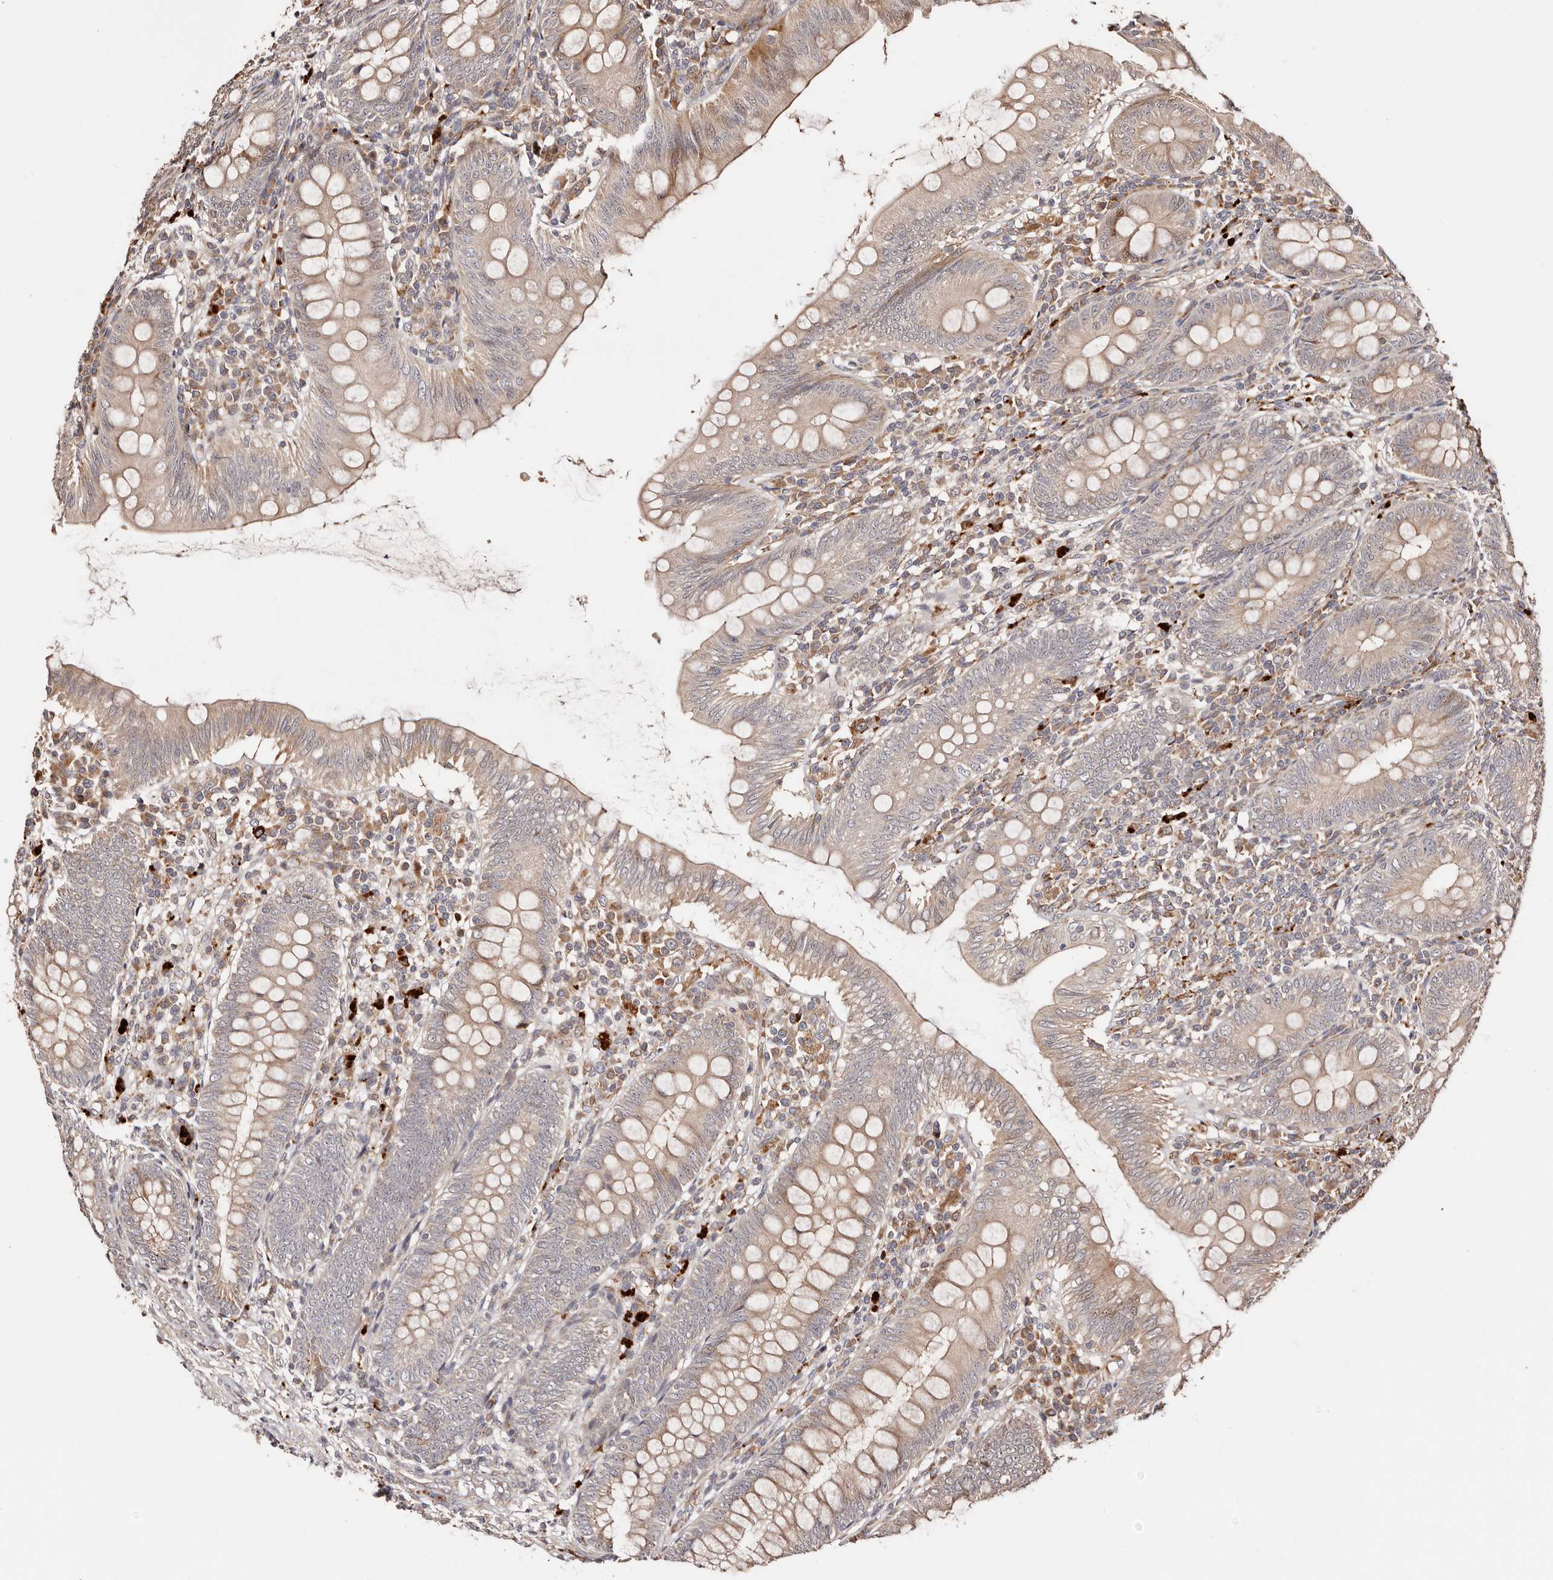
{"staining": {"intensity": "moderate", "quantity": "25%-75%", "location": "cytoplasmic/membranous"}, "tissue": "appendix", "cell_type": "Glandular cells", "image_type": "normal", "snomed": [{"axis": "morphology", "description": "Normal tissue, NOS"}, {"axis": "topography", "description": "Appendix"}], "caption": "A medium amount of moderate cytoplasmic/membranous positivity is appreciated in about 25%-75% of glandular cells in benign appendix.", "gene": "PTPN22", "patient": {"sex": "male", "age": 14}}